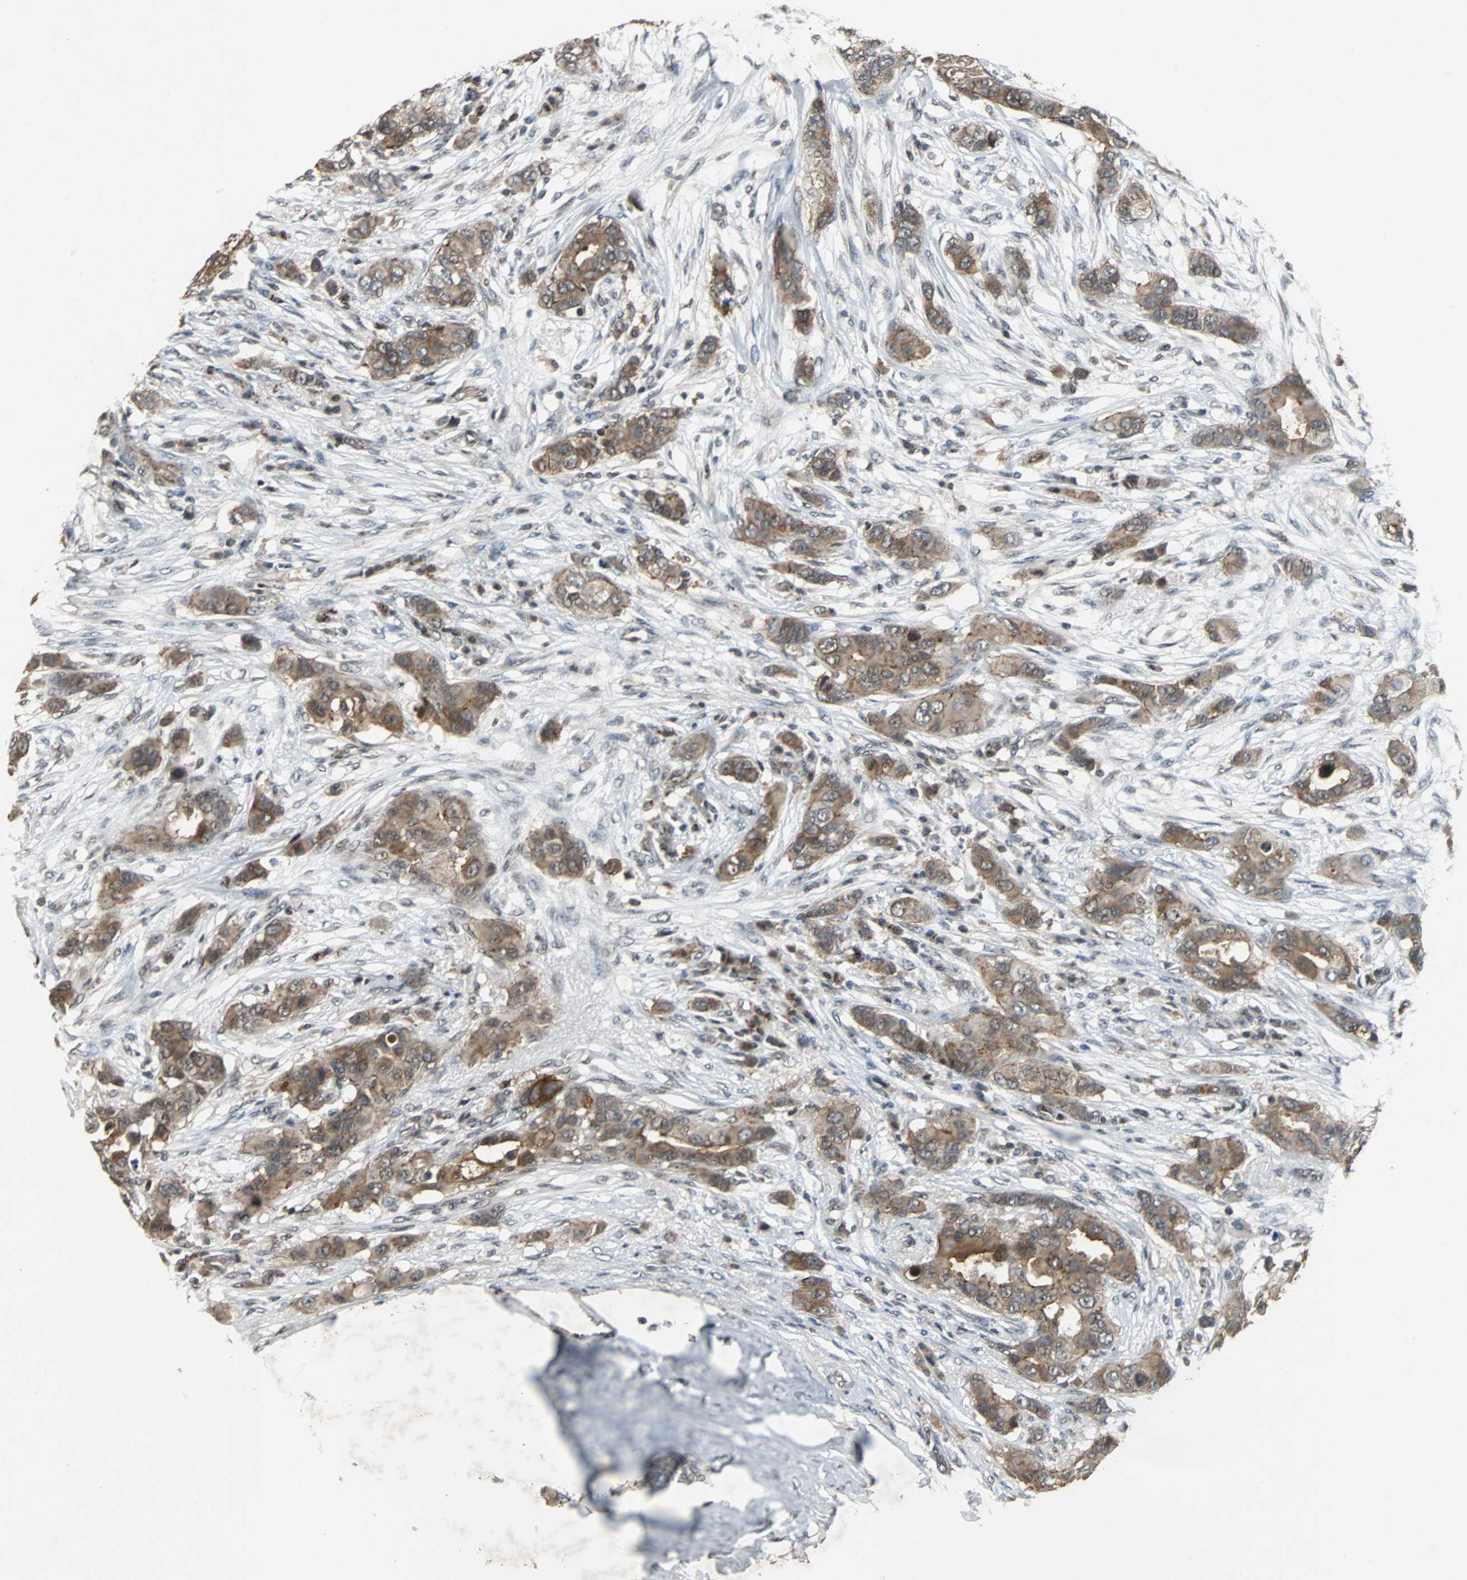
{"staining": {"intensity": "moderate", "quantity": ">75%", "location": "cytoplasmic/membranous"}, "tissue": "breast cancer", "cell_type": "Tumor cells", "image_type": "cancer", "snomed": [{"axis": "morphology", "description": "Duct carcinoma"}, {"axis": "topography", "description": "Breast"}], "caption": "Immunohistochemistry micrograph of neoplastic tissue: breast cancer stained using immunohistochemistry (IHC) exhibits medium levels of moderate protein expression localized specifically in the cytoplasmic/membranous of tumor cells, appearing as a cytoplasmic/membranous brown color.", "gene": "LSR", "patient": {"sex": "female", "age": 50}}